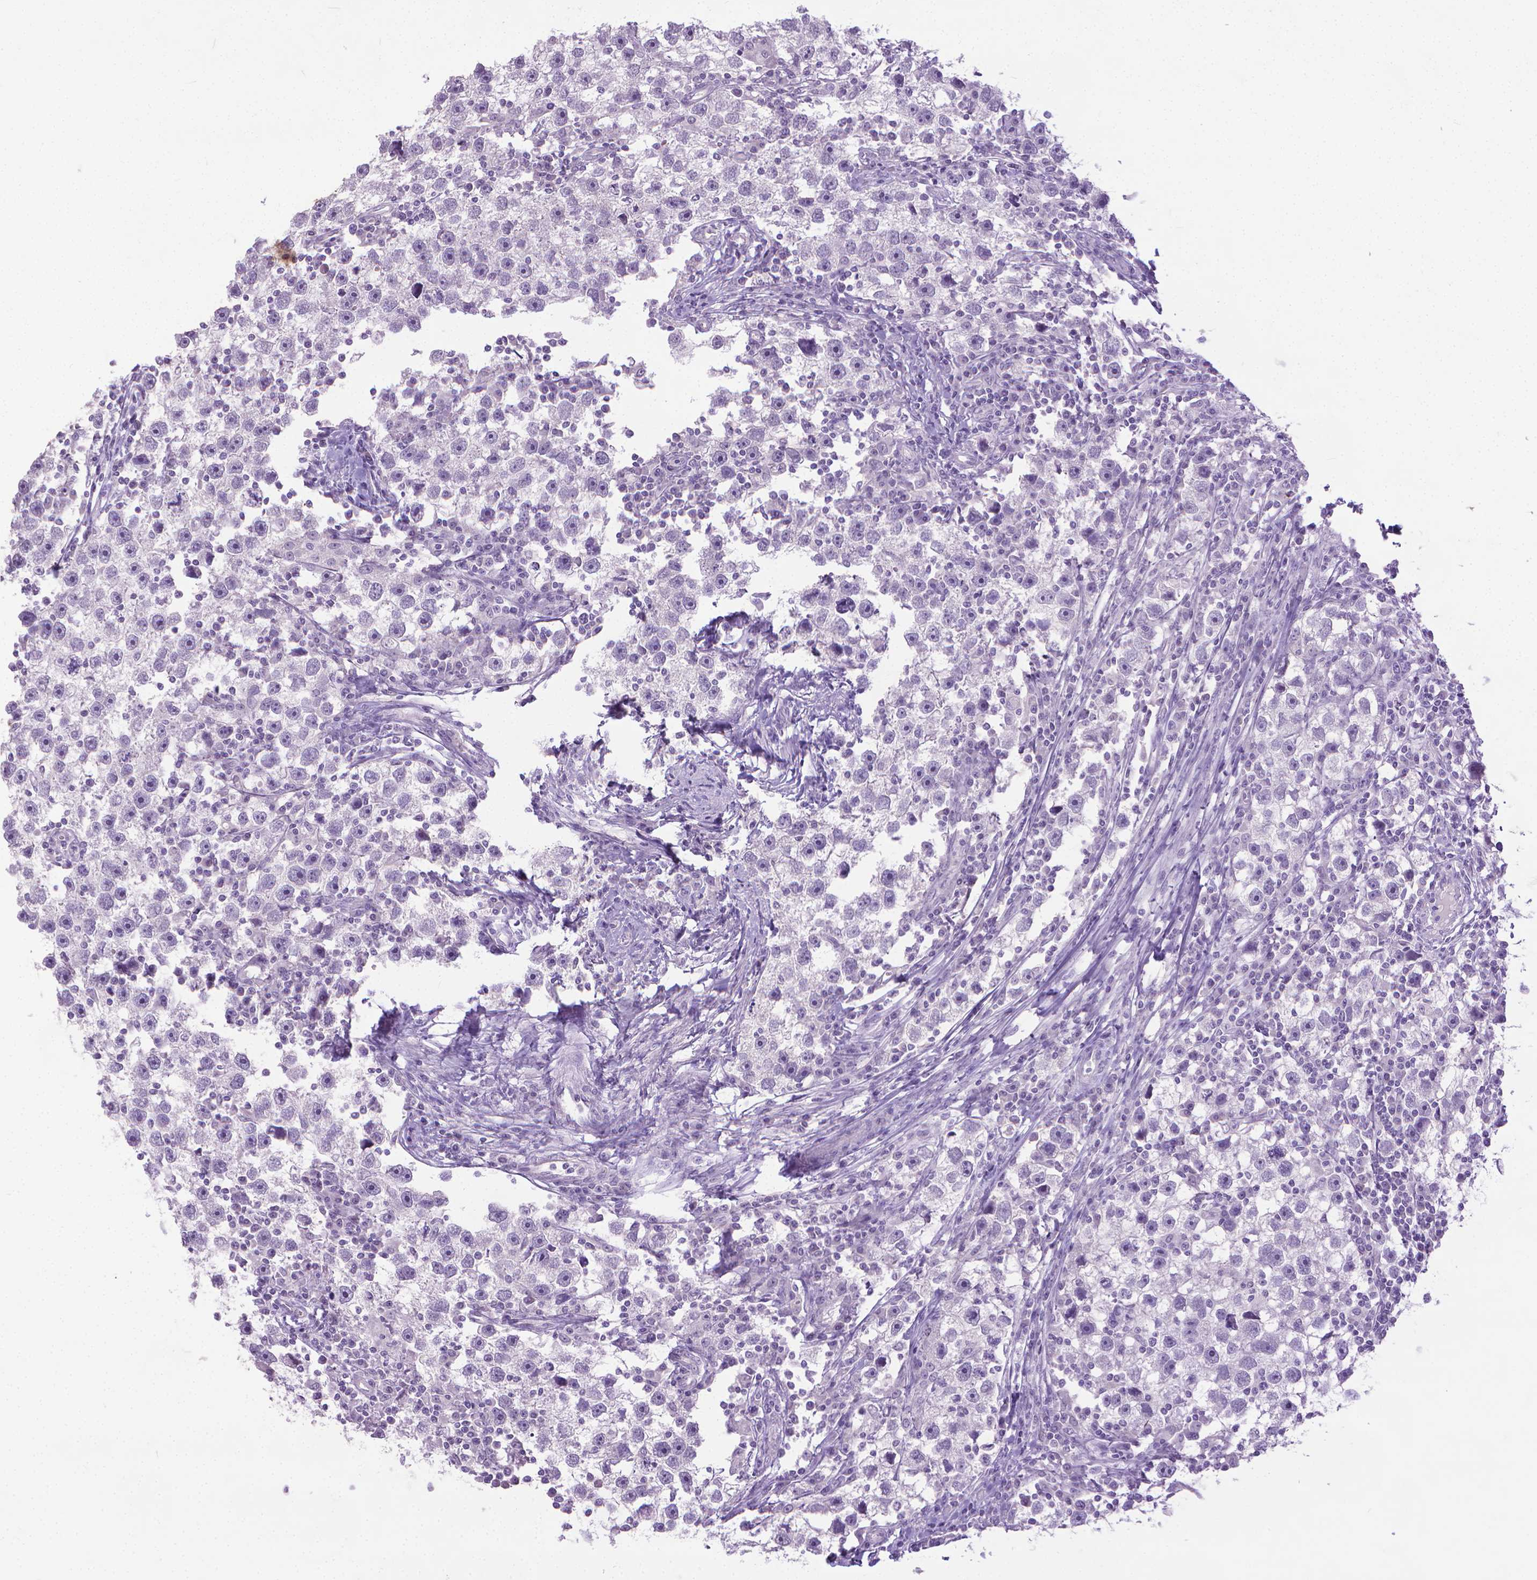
{"staining": {"intensity": "negative", "quantity": "none", "location": "none"}, "tissue": "testis cancer", "cell_type": "Tumor cells", "image_type": "cancer", "snomed": [{"axis": "morphology", "description": "Seminoma, NOS"}, {"axis": "topography", "description": "Testis"}], "caption": "Immunohistochemistry (IHC) image of human seminoma (testis) stained for a protein (brown), which exhibits no staining in tumor cells.", "gene": "KRT5", "patient": {"sex": "male", "age": 30}}